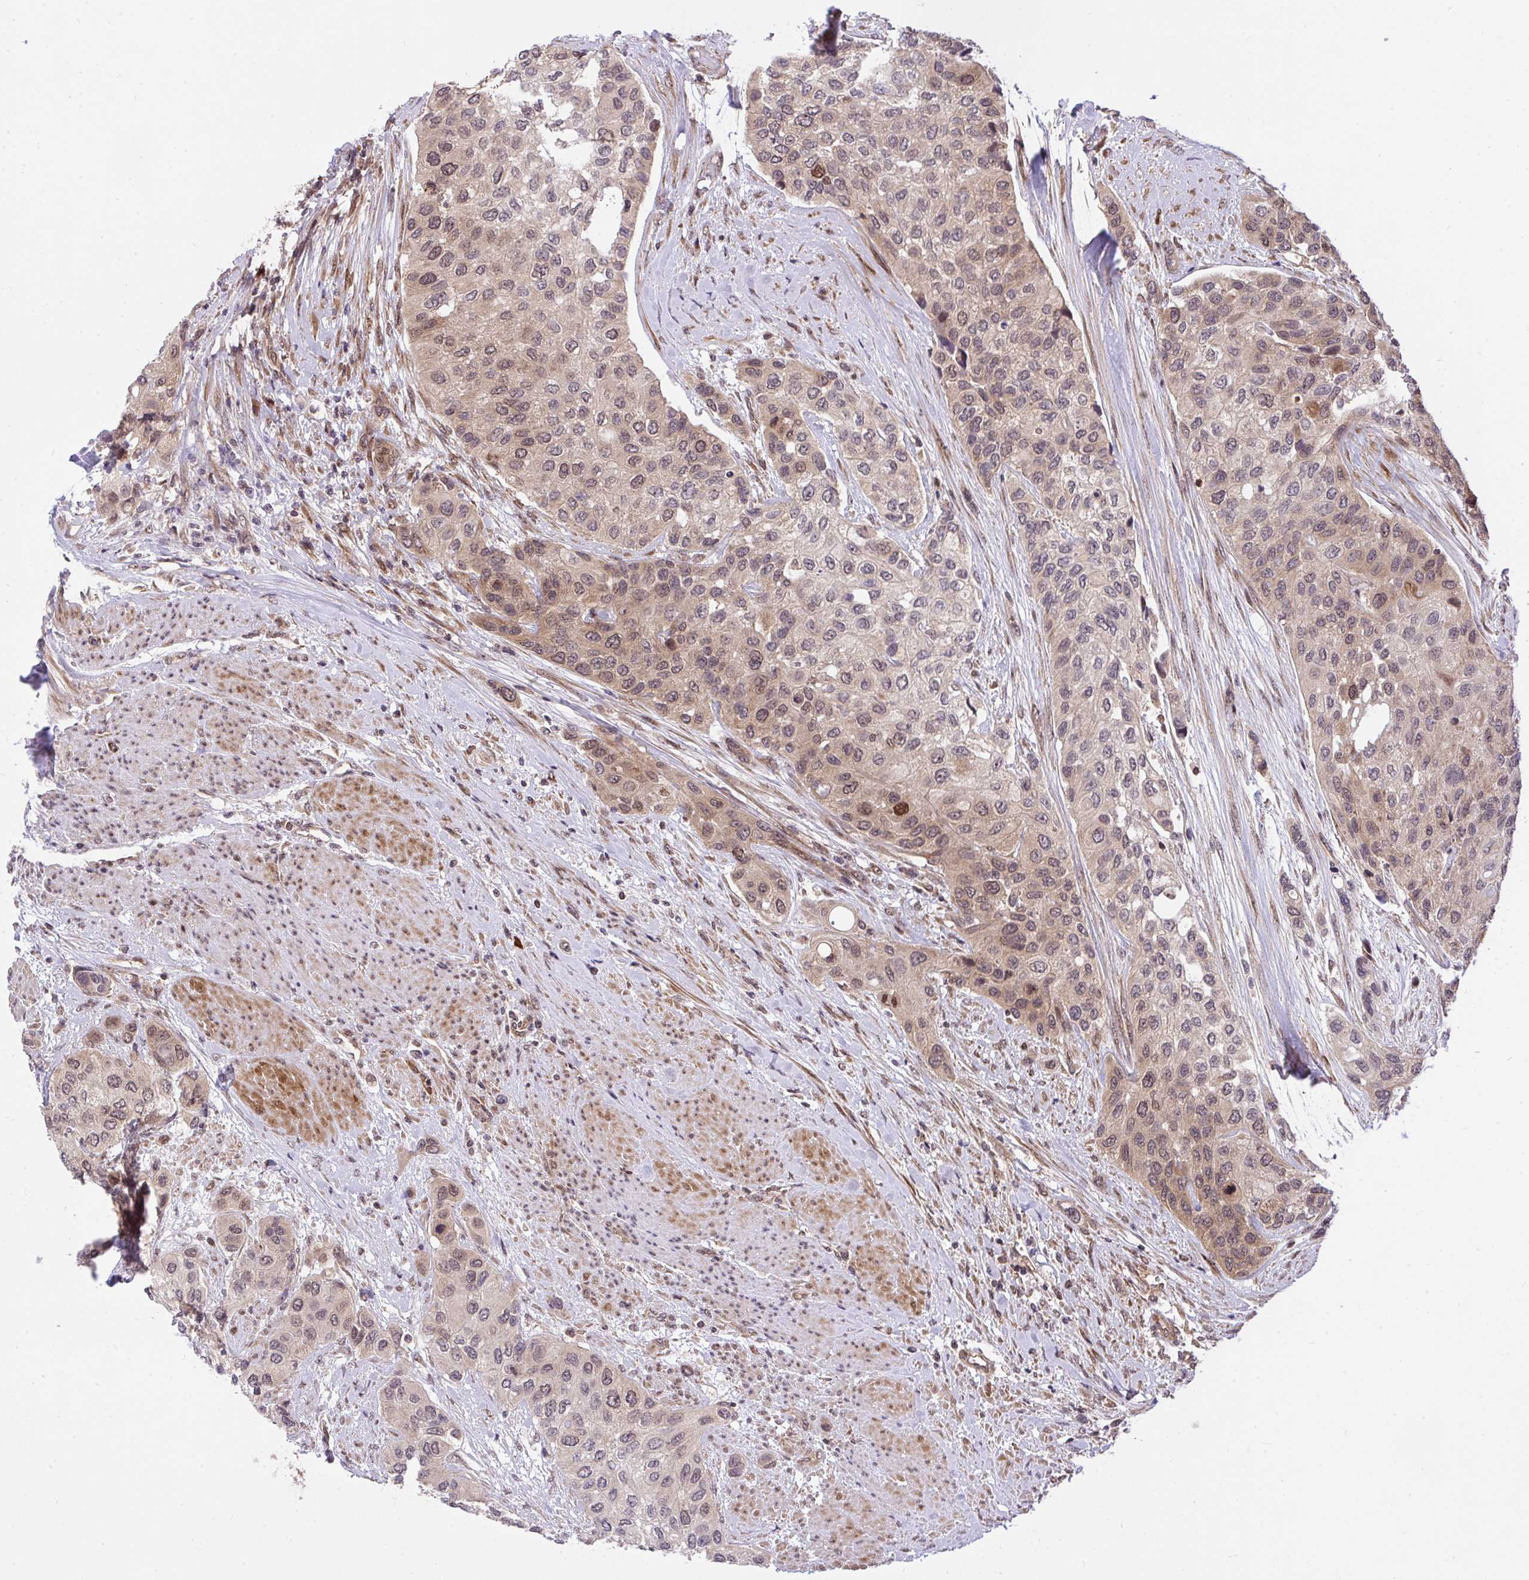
{"staining": {"intensity": "weak", "quantity": ">75%", "location": "cytoplasmic/membranous"}, "tissue": "urothelial cancer", "cell_type": "Tumor cells", "image_type": "cancer", "snomed": [{"axis": "morphology", "description": "Normal tissue, NOS"}, {"axis": "morphology", "description": "Urothelial carcinoma, High grade"}, {"axis": "topography", "description": "Vascular tissue"}, {"axis": "topography", "description": "Urinary bladder"}], "caption": "Immunohistochemical staining of human urothelial cancer demonstrates weak cytoplasmic/membranous protein staining in approximately >75% of tumor cells. The staining was performed using DAB to visualize the protein expression in brown, while the nuclei were stained in blue with hematoxylin (Magnification: 20x).", "gene": "ERI1", "patient": {"sex": "female", "age": 56}}